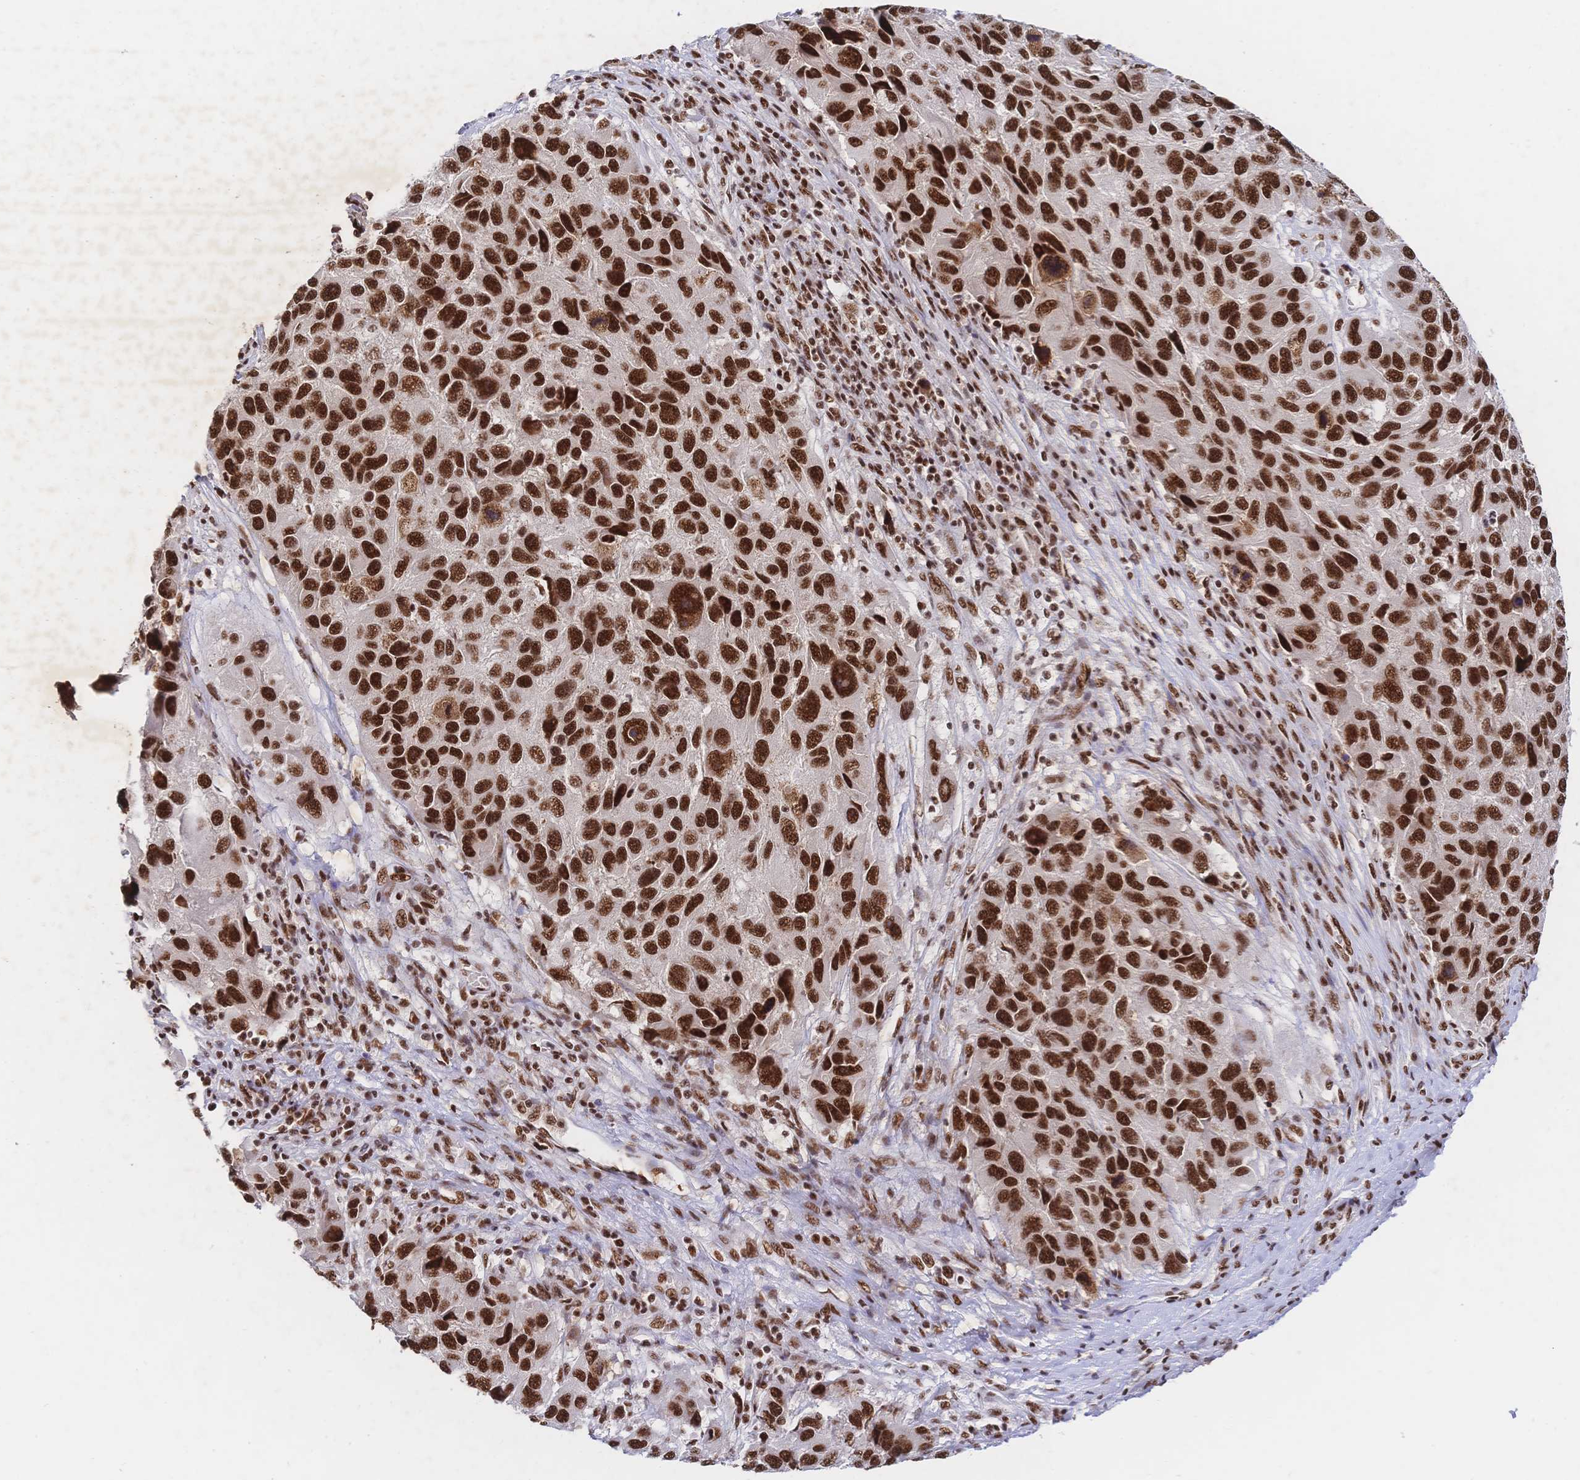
{"staining": {"intensity": "strong", "quantity": ">75%", "location": "nuclear"}, "tissue": "melanoma", "cell_type": "Tumor cells", "image_type": "cancer", "snomed": [{"axis": "morphology", "description": "Malignant melanoma, NOS"}, {"axis": "topography", "description": "Skin"}], "caption": "Immunohistochemistry (IHC) staining of melanoma, which reveals high levels of strong nuclear positivity in about >75% of tumor cells indicating strong nuclear protein staining. The staining was performed using DAB (brown) for protein detection and nuclei were counterstained in hematoxylin (blue).", "gene": "SRSF1", "patient": {"sex": "male", "age": 53}}